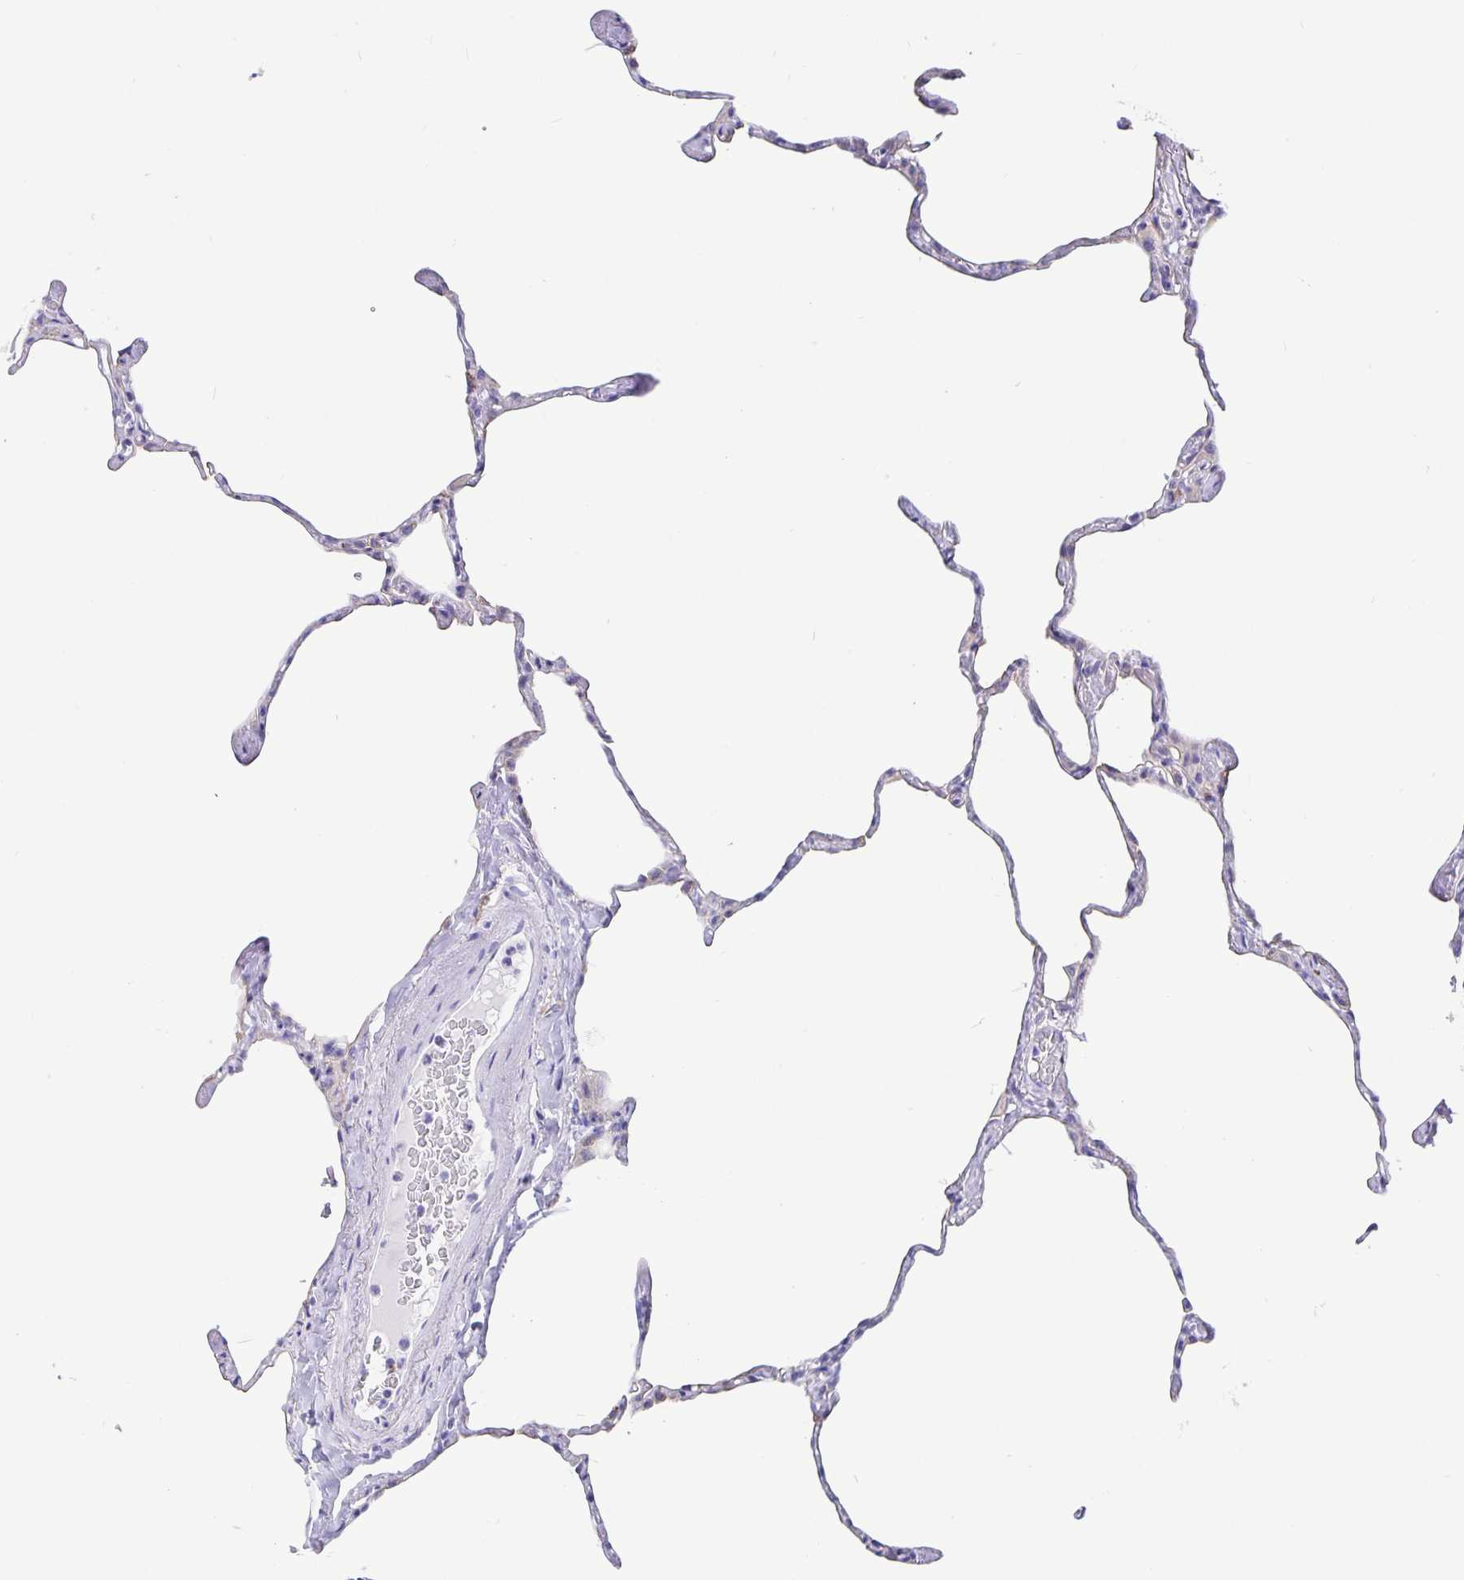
{"staining": {"intensity": "negative", "quantity": "none", "location": "none"}, "tissue": "lung", "cell_type": "Alveolar cells", "image_type": "normal", "snomed": [{"axis": "morphology", "description": "Normal tissue, NOS"}, {"axis": "topography", "description": "Lung"}], "caption": "Immunohistochemical staining of benign lung demonstrates no significant positivity in alveolar cells. (Stains: DAB immunohistochemistry (IHC) with hematoxylin counter stain, Microscopy: brightfield microscopy at high magnification).", "gene": "ERMN", "patient": {"sex": "male", "age": 65}}